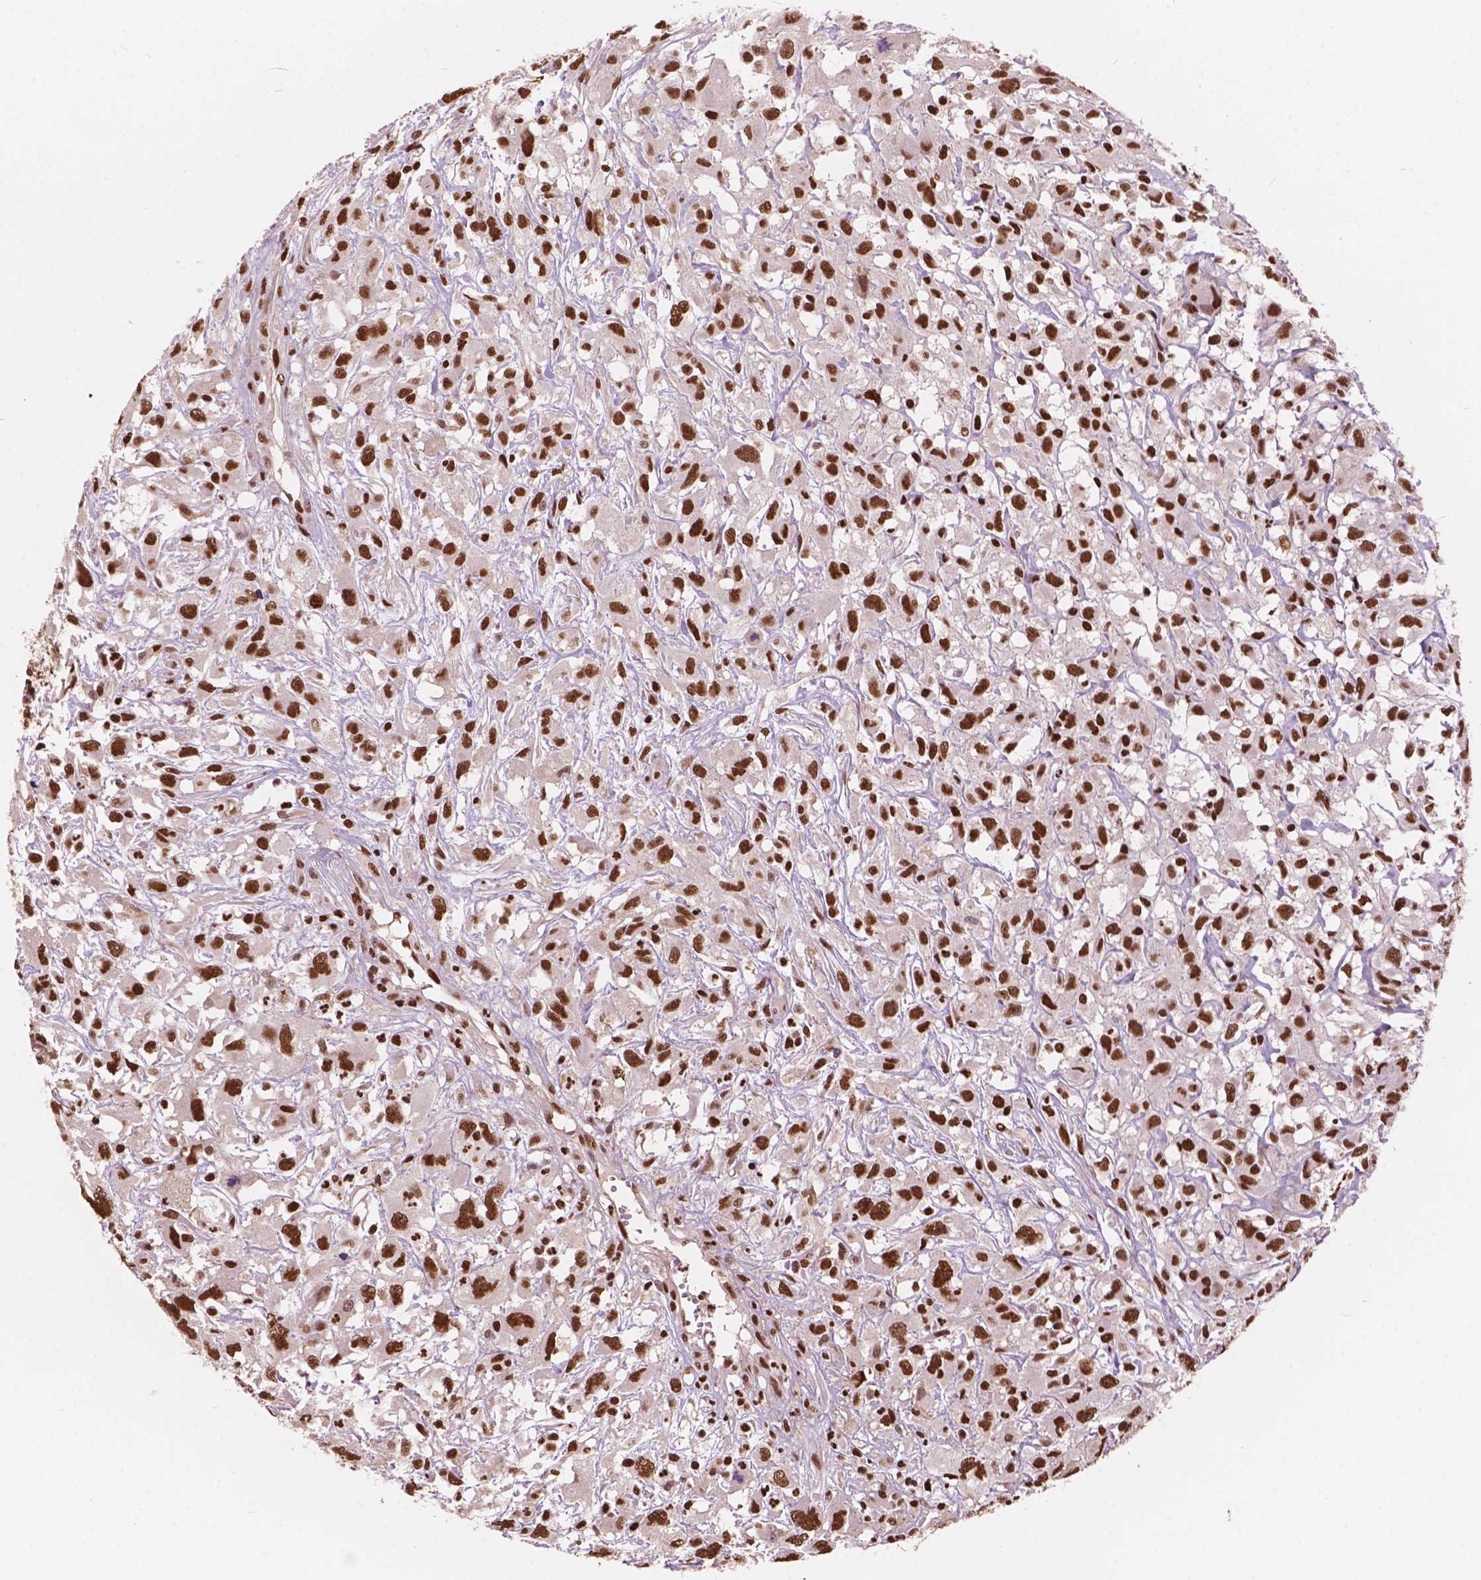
{"staining": {"intensity": "strong", "quantity": ">75%", "location": "nuclear"}, "tissue": "head and neck cancer", "cell_type": "Tumor cells", "image_type": "cancer", "snomed": [{"axis": "morphology", "description": "Squamous cell carcinoma, NOS"}, {"axis": "morphology", "description": "Squamous cell carcinoma, metastatic, NOS"}, {"axis": "topography", "description": "Oral tissue"}, {"axis": "topography", "description": "Head-Neck"}], "caption": "This photomicrograph reveals head and neck metastatic squamous cell carcinoma stained with immunohistochemistry to label a protein in brown. The nuclear of tumor cells show strong positivity for the protein. Nuclei are counter-stained blue.", "gene": "ANP32B", "patient": {"sex": "female", "age": 85}}